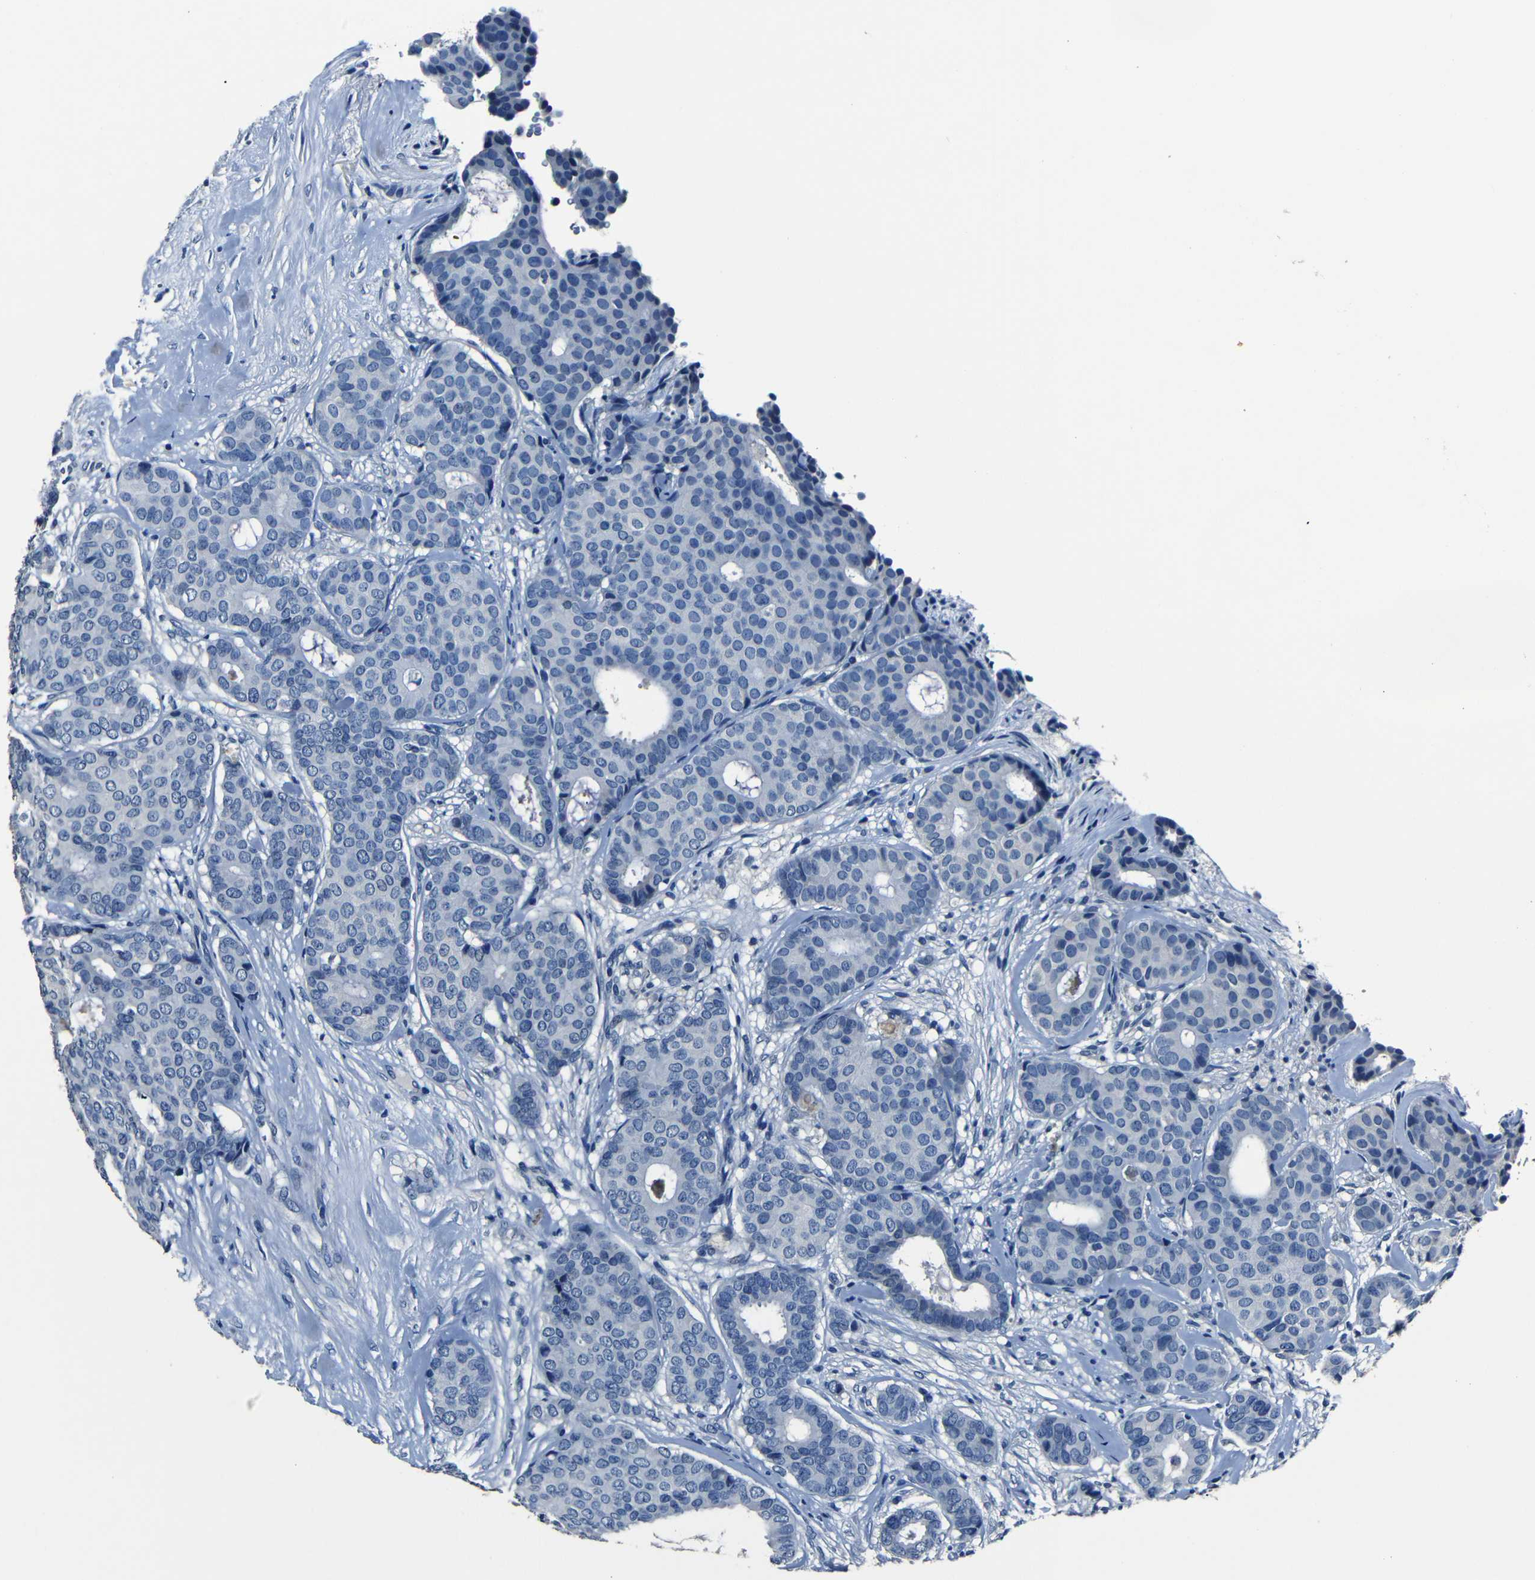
{"staining": {"intensity": "negative", "quantity": "none", "location": "none"}, "tissue": "breast cancer", "cell_type": "Tumor cells", "image_type": "cancer", "snomed": [{"axis": "morphology", "description": "Duct carcinoma"}, {"axis": "topography", "description": "Breast"}], "caption": "High magnification brightfield microscopy of breast cancer (intraductal carcinoma) stained with DAB (3,3'-diaminobenzidine) (brown) and counterstained with hematoxylin (blue): tumor cells show no significant staining. (IHC, brightfield microscopy, high magnification).", "gene": "NCMAP", "patient": {"sex": "female", "age": 75}}